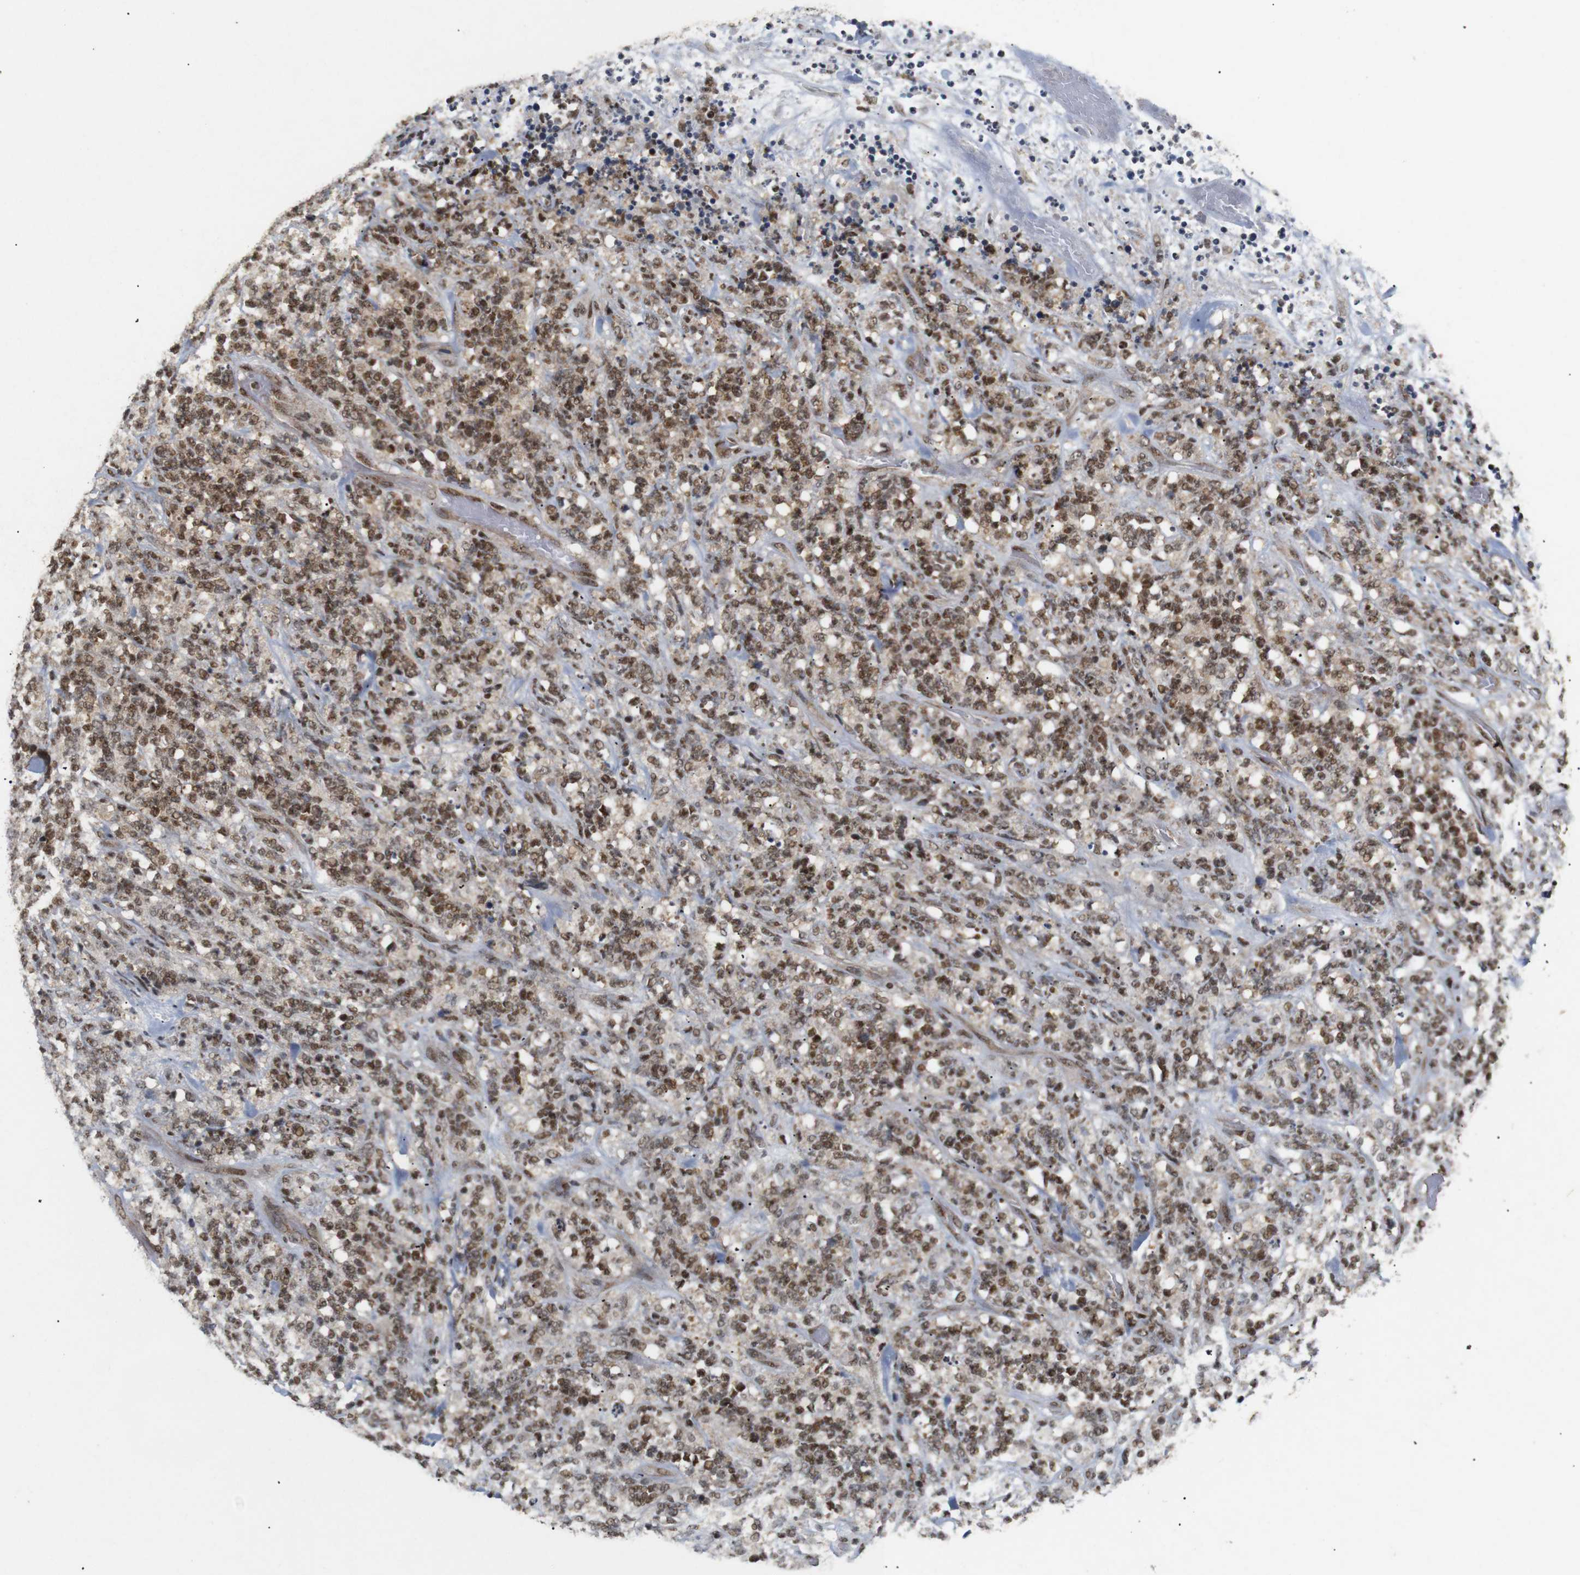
{"staining": {"intensity": "moderate", "quantity": ">75%", "location": "cytoplasmic/membranous,nuclear"}, "tissue": "lymphoma", "cell_type": "Tumor cells", "image_type": "cancer", "snomed": [{"axis": "morphology", "description": "Malignant lymphoma, non-Hodgkin's type, High grade"}, {"axis": "topography", "description": "Soft tissue"}], "caption": "This is an image of IHC staining of lymphoma, which shows moderate positivity in the cytoplasmic/membranous and nuclear of tumor cells.", "gene": "PYM1", "patient": {"sex": "male", "age": 18}}